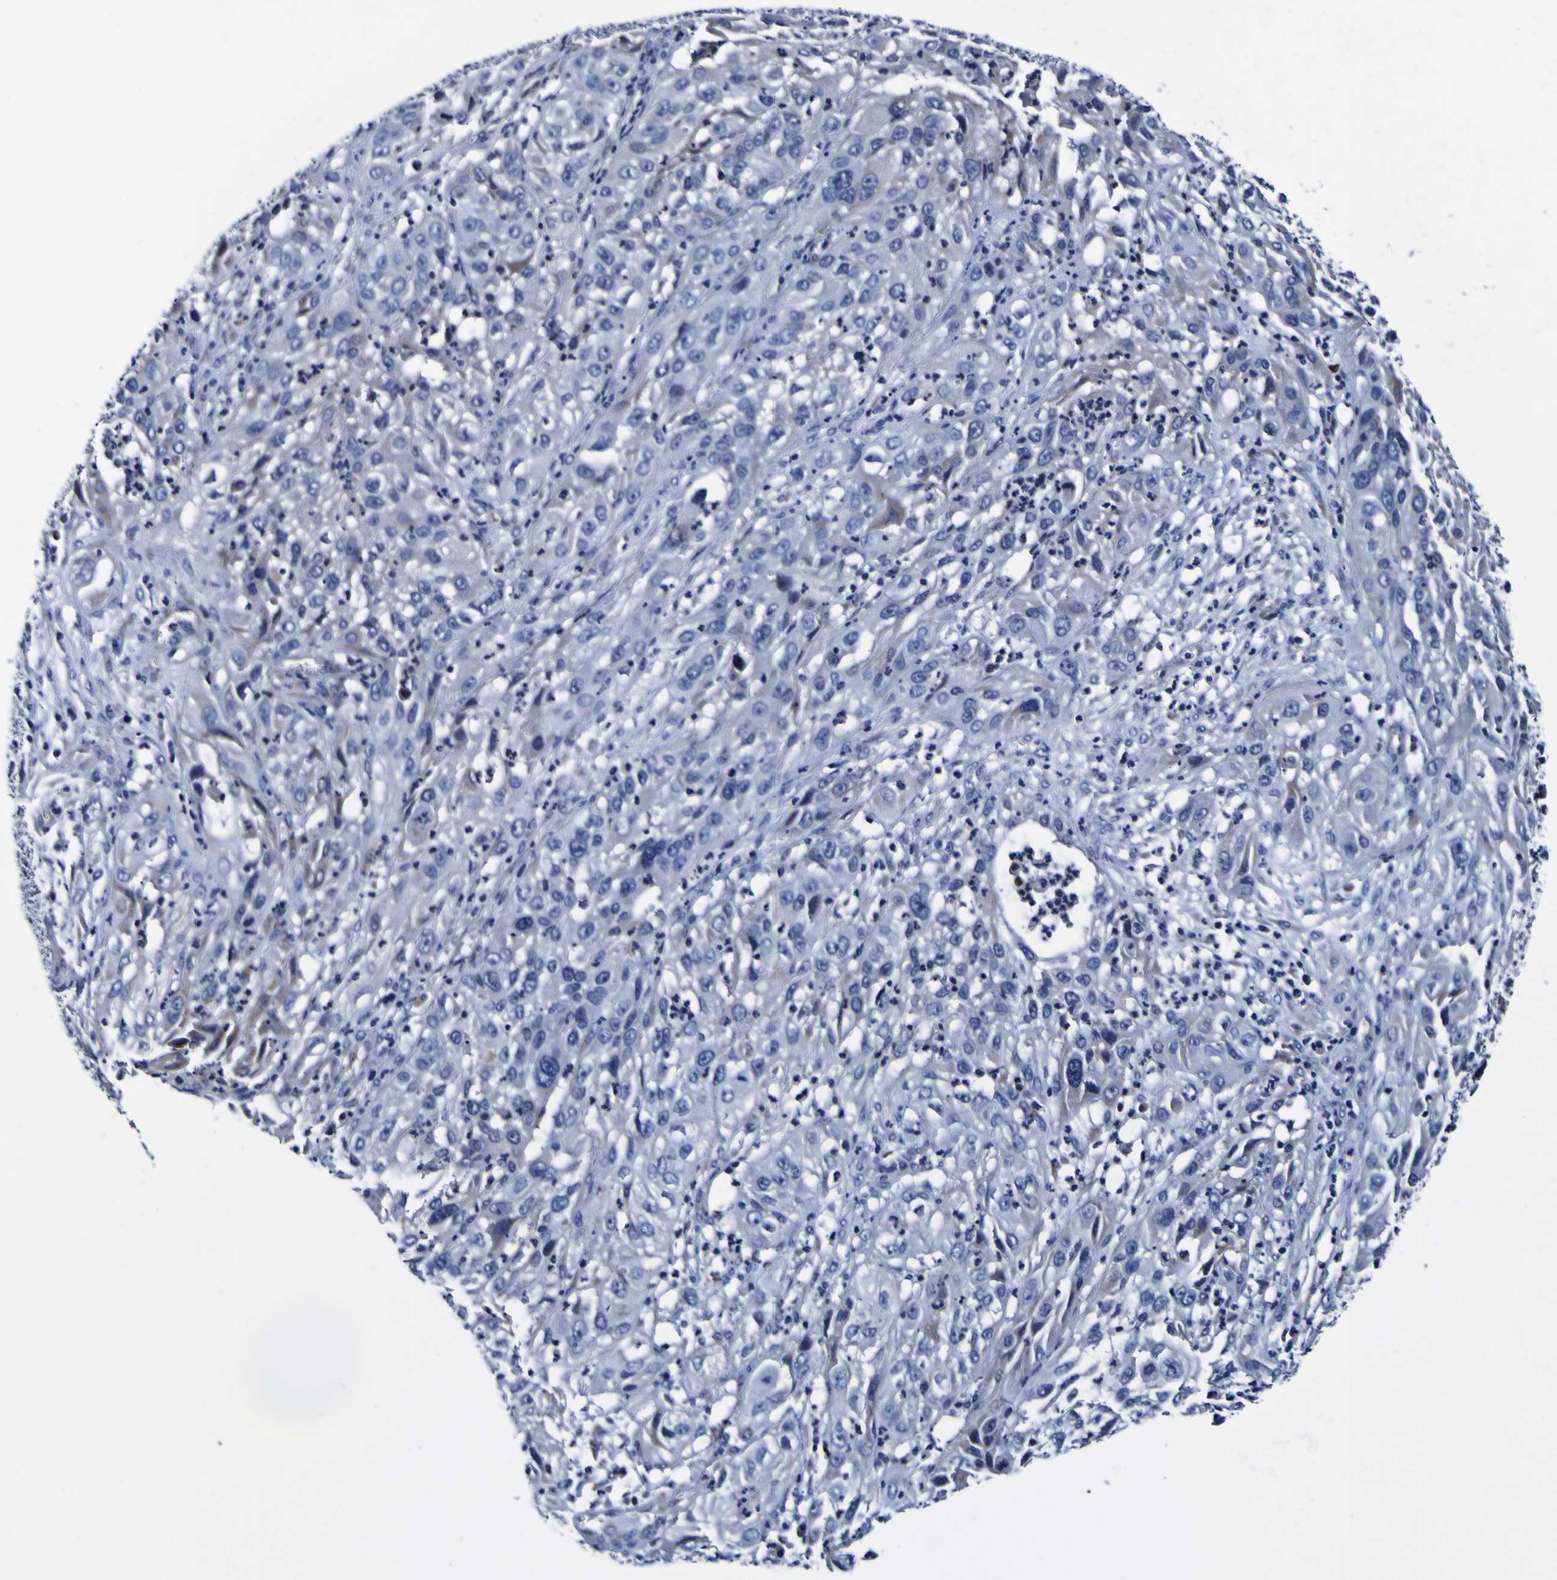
{"staining": {"intensity": "negative", "quantity": "none", "location": "none"}, "tissue": "cervical cancer", "cell_type": "Tumor cells", "image_type": "cancer", "snomed": [{"axis": "morphology", "description": "Squamous cell carcinoma, NOS"}, {"axis": "topography", "description": "Cervix"}], "caption": "This is an IHC image of human cervical squamous cell carcinoma. There is no positivity in tumor cells.", "gene": "PDLIM4", "patient": {"sex": "female", "age": 32}}